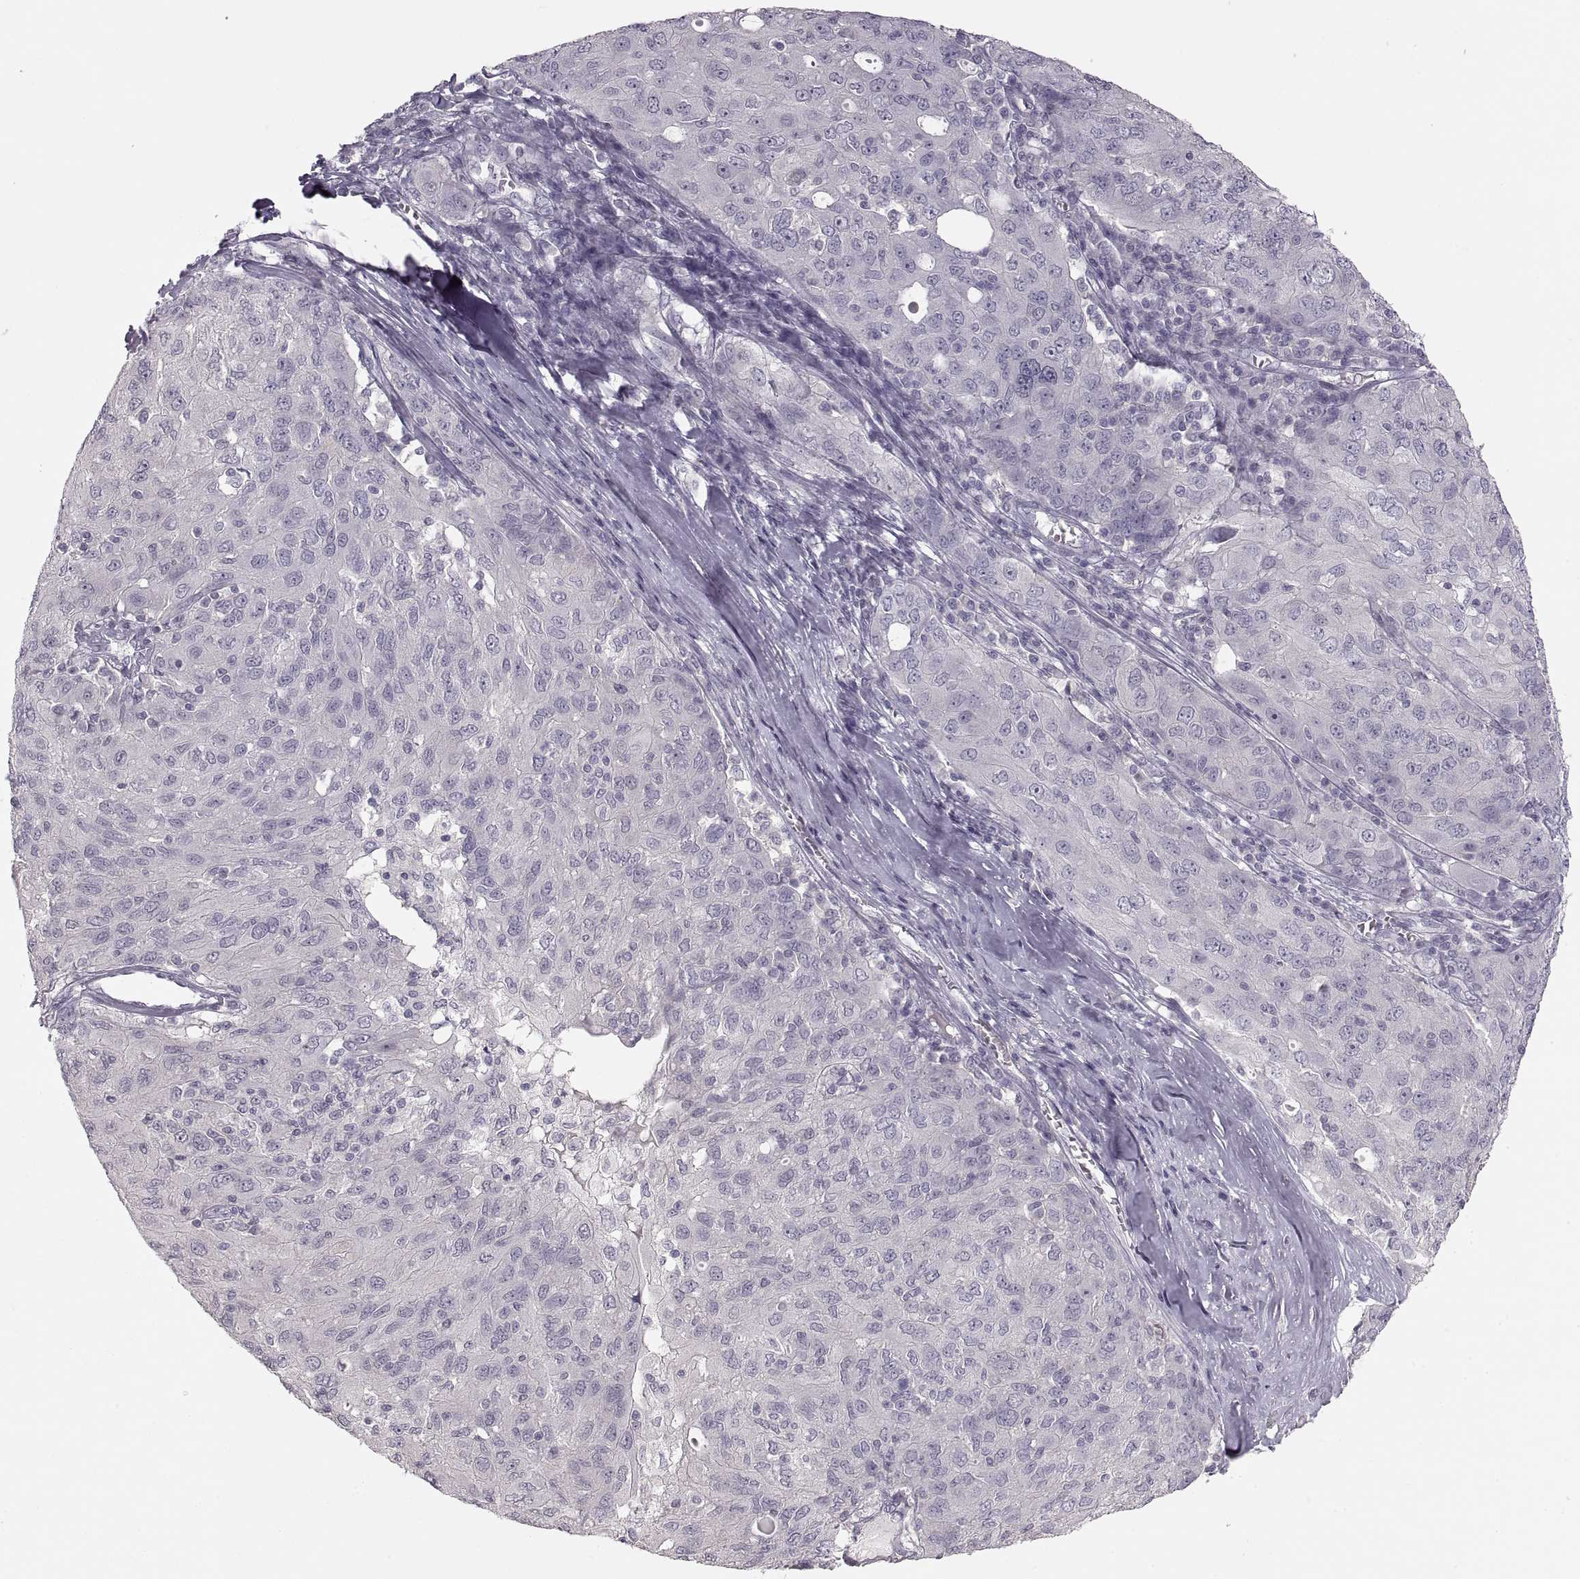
{"staining": {"intensity": "negative", "quantity": "none", "location": "none"}, "tissue": "ovarian cancer", "cell_type": "Tumor cells", "image_type": "cancer", "snomed": [{"axis": "morphology", "description": "Carcinoma, endometroid"}, {"axis": "topography", "description": "Ovary"}], "caption": "IHC of human endometroid carcinoma (ovarian) demonstrates no staining in tumor cells.", "gene": "PCSK2", "patient": {"sex": "female", "age": 50}}